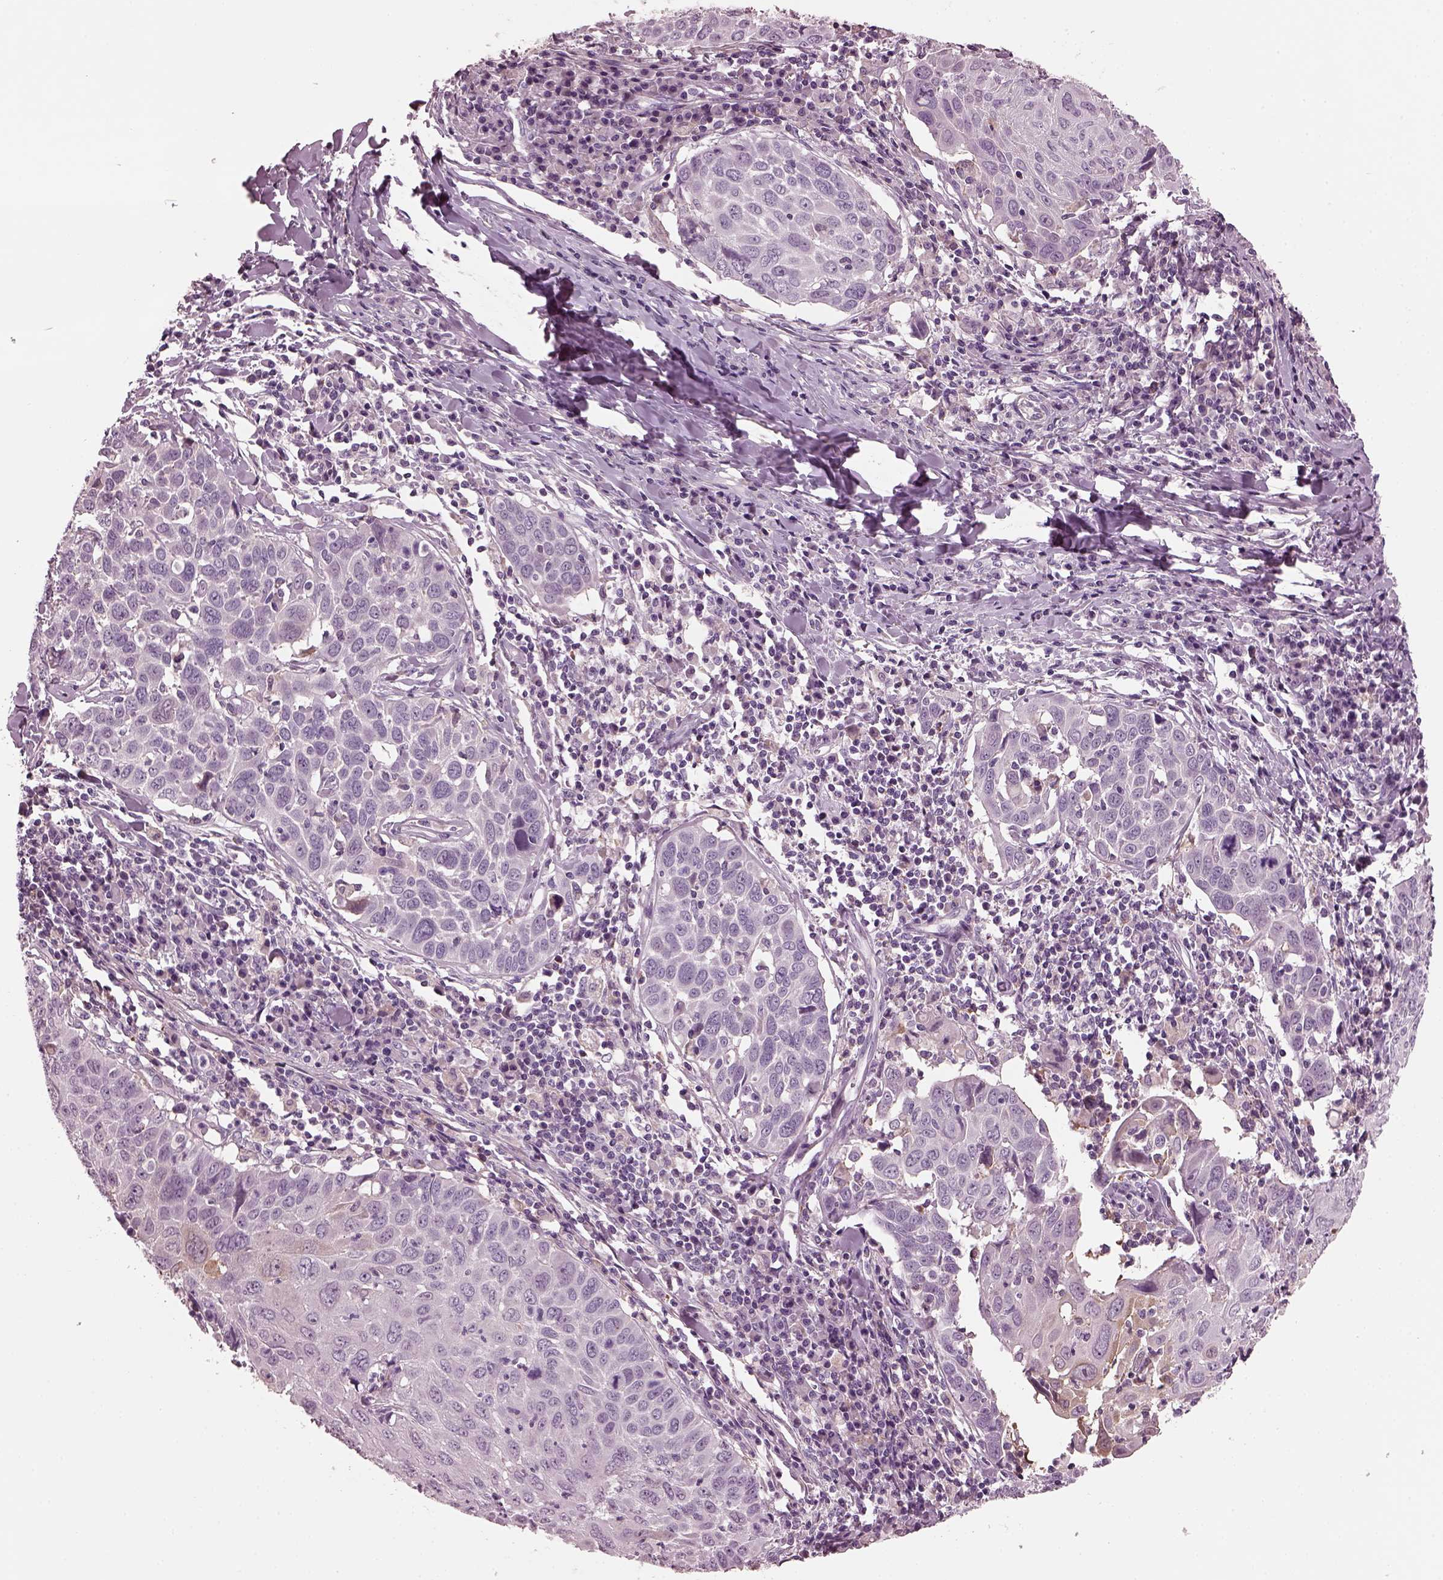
{"staining": {"intensity": "negative", "quantity": "none", "location": "none"}, "tissue": "lung cancer", "cell_type": "Tumor cells", "image_type": "cancer", "snomed": [{"axis": "morphology", "description": "Squamous cell carcinoma, NOS"}, {"axis": "topography", "description": "Lung"}], "caption": "The micrograph exhibits no significant positivity in tumor cells of lung cancer (squamous cell carcinoma).", "gene": "GDF11", "patient": {"sex": "male", "age": 57}}